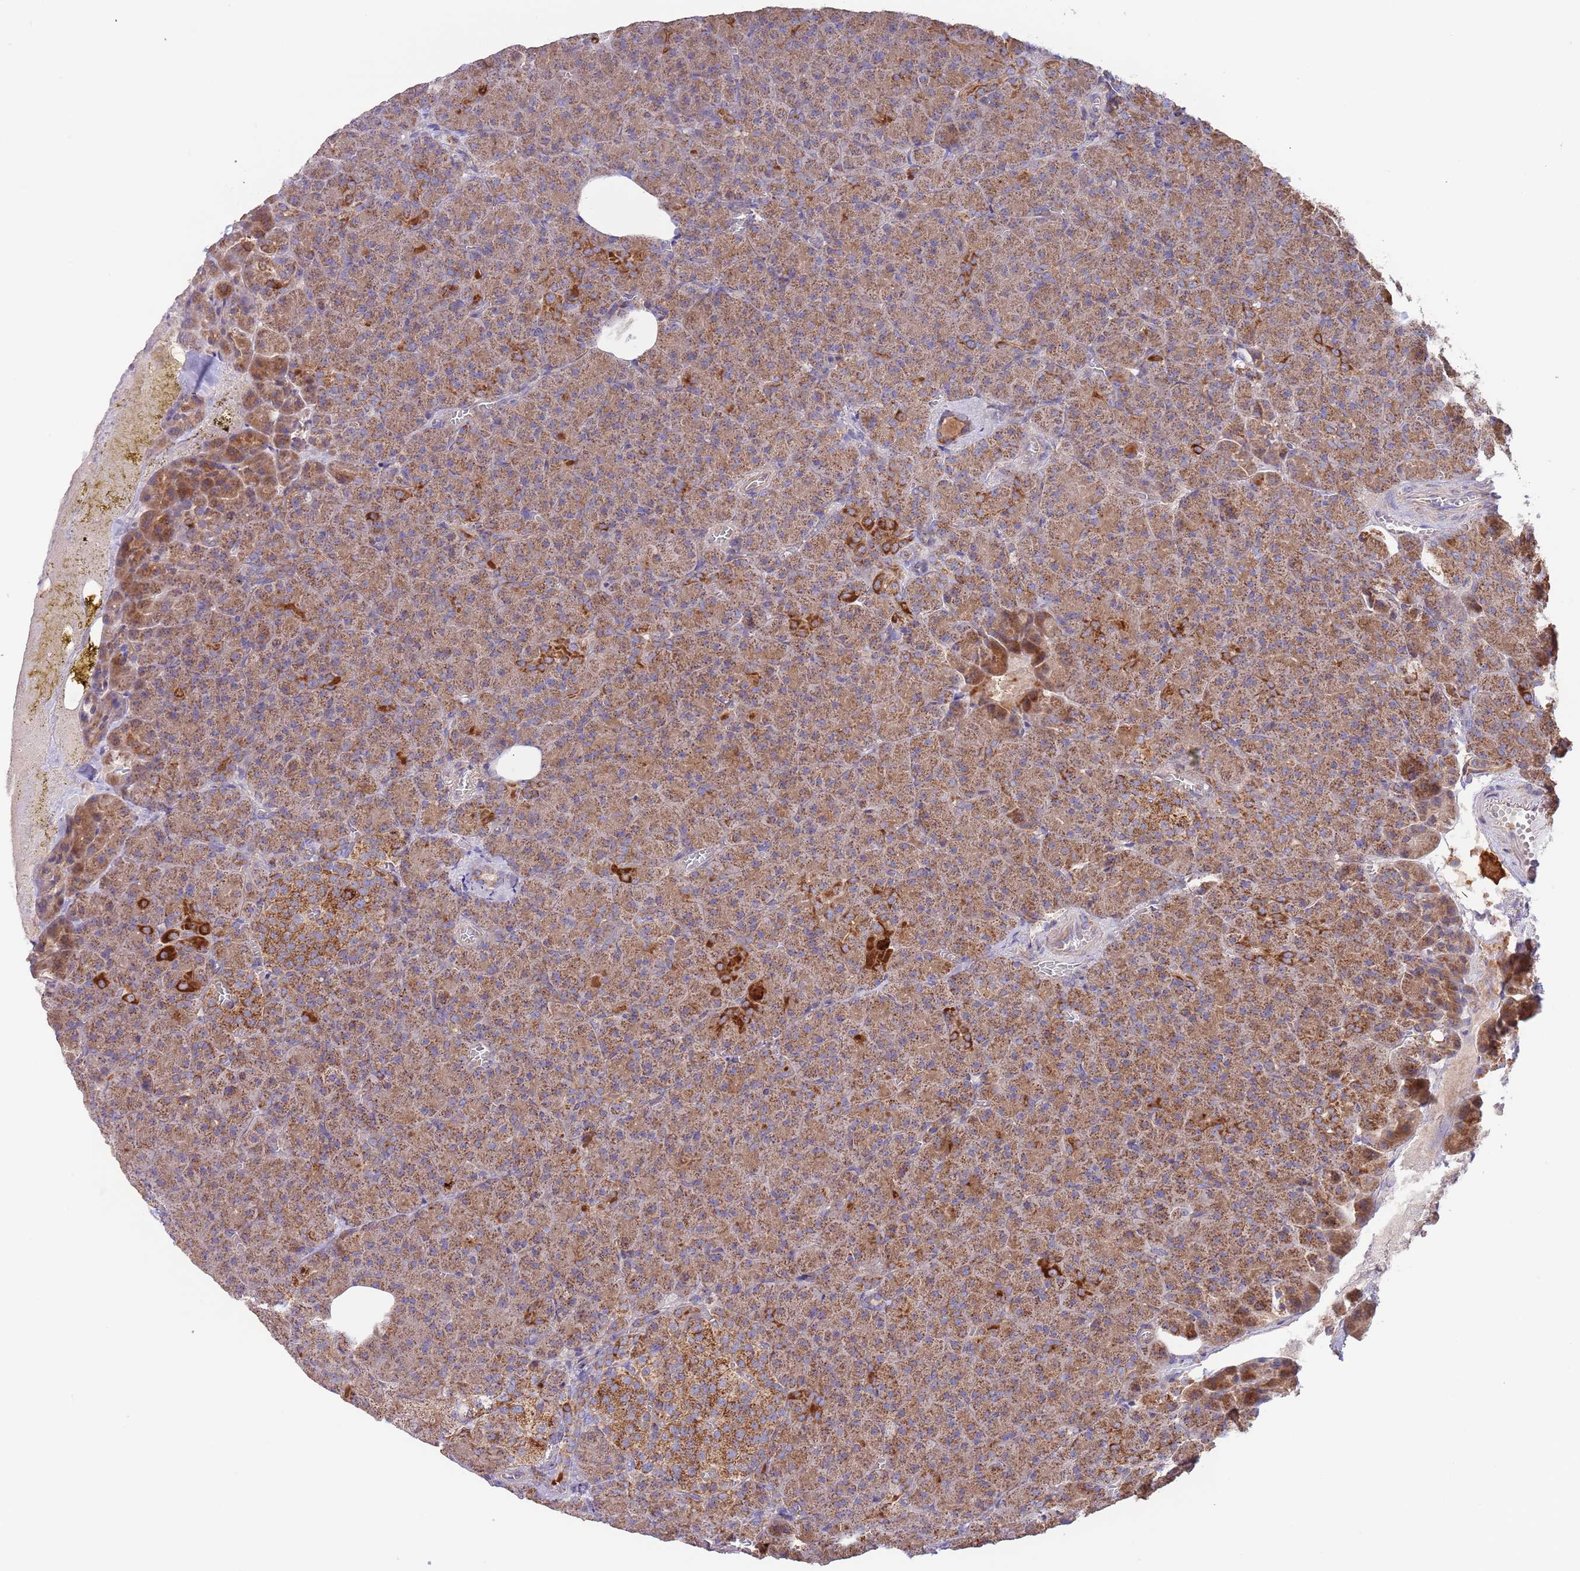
{"staining": {"intensity": "strong", "quantity": ">75%", "location": "cytoplasmic/membranous"}, "tissue": "pancreas", "cell_type": "Exocrine glandular cells", "image_type": "normal", "snomed": [{"axis": "morphology", "description": "Normal tissue, NOS"}, {"axis": "topography", "description": "Pancreas"}], "caption": "Brown immunohistochemical staining in normal human pancreas displays strong cytoplasmic/membranous expression in approximately >75% of exocrine glandular cells. (Brightfield microscopy of DAB IHC at high magnification).", "gene": "DNAJA3", "patient": {"sex": "female", "age": 74}}